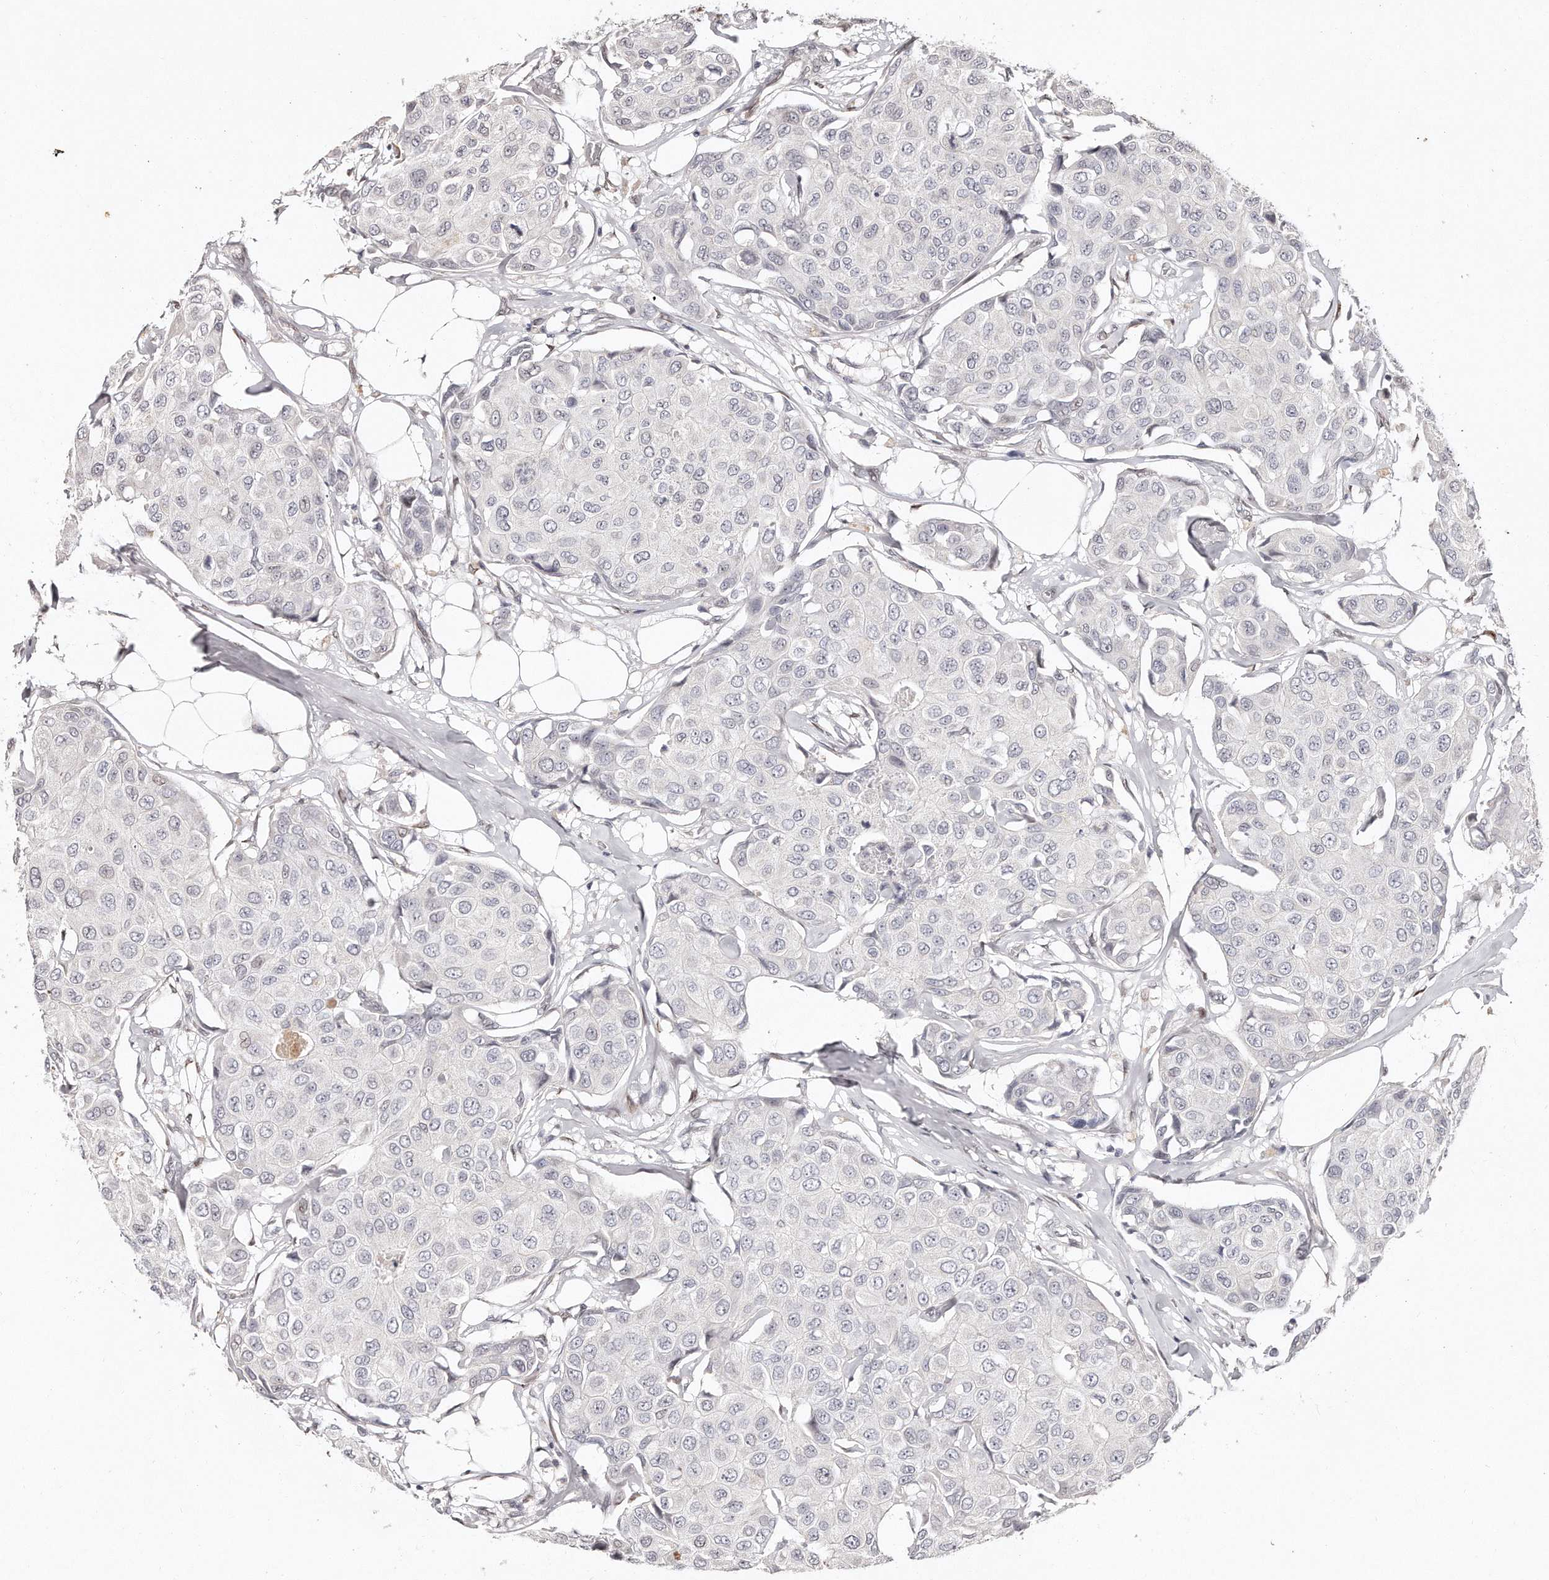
{"staining": {"intensity": "negative", "quantity": "none", "location": "none"}, "tissue": "breast cancer", "cell_type": "Tumor cells", "image_type": "cancer", "snomed": [{"axis": "morphology", "description": "Duct carcinoma"}, {"axis": "topography", "description": "Breast"}], "caption": "Photomicrograph shows no protein staining in tumor cells of breast infiltrating ductal carcinoma tissue. (Stains: DAB (3,3'-diaminobenzidine) IHC with hematoxylin counter stain, Microscopy: brightfield microscopy at high magnification).", "gene": "HASPIN", "patient": {"sex": "female", "age": 80}}